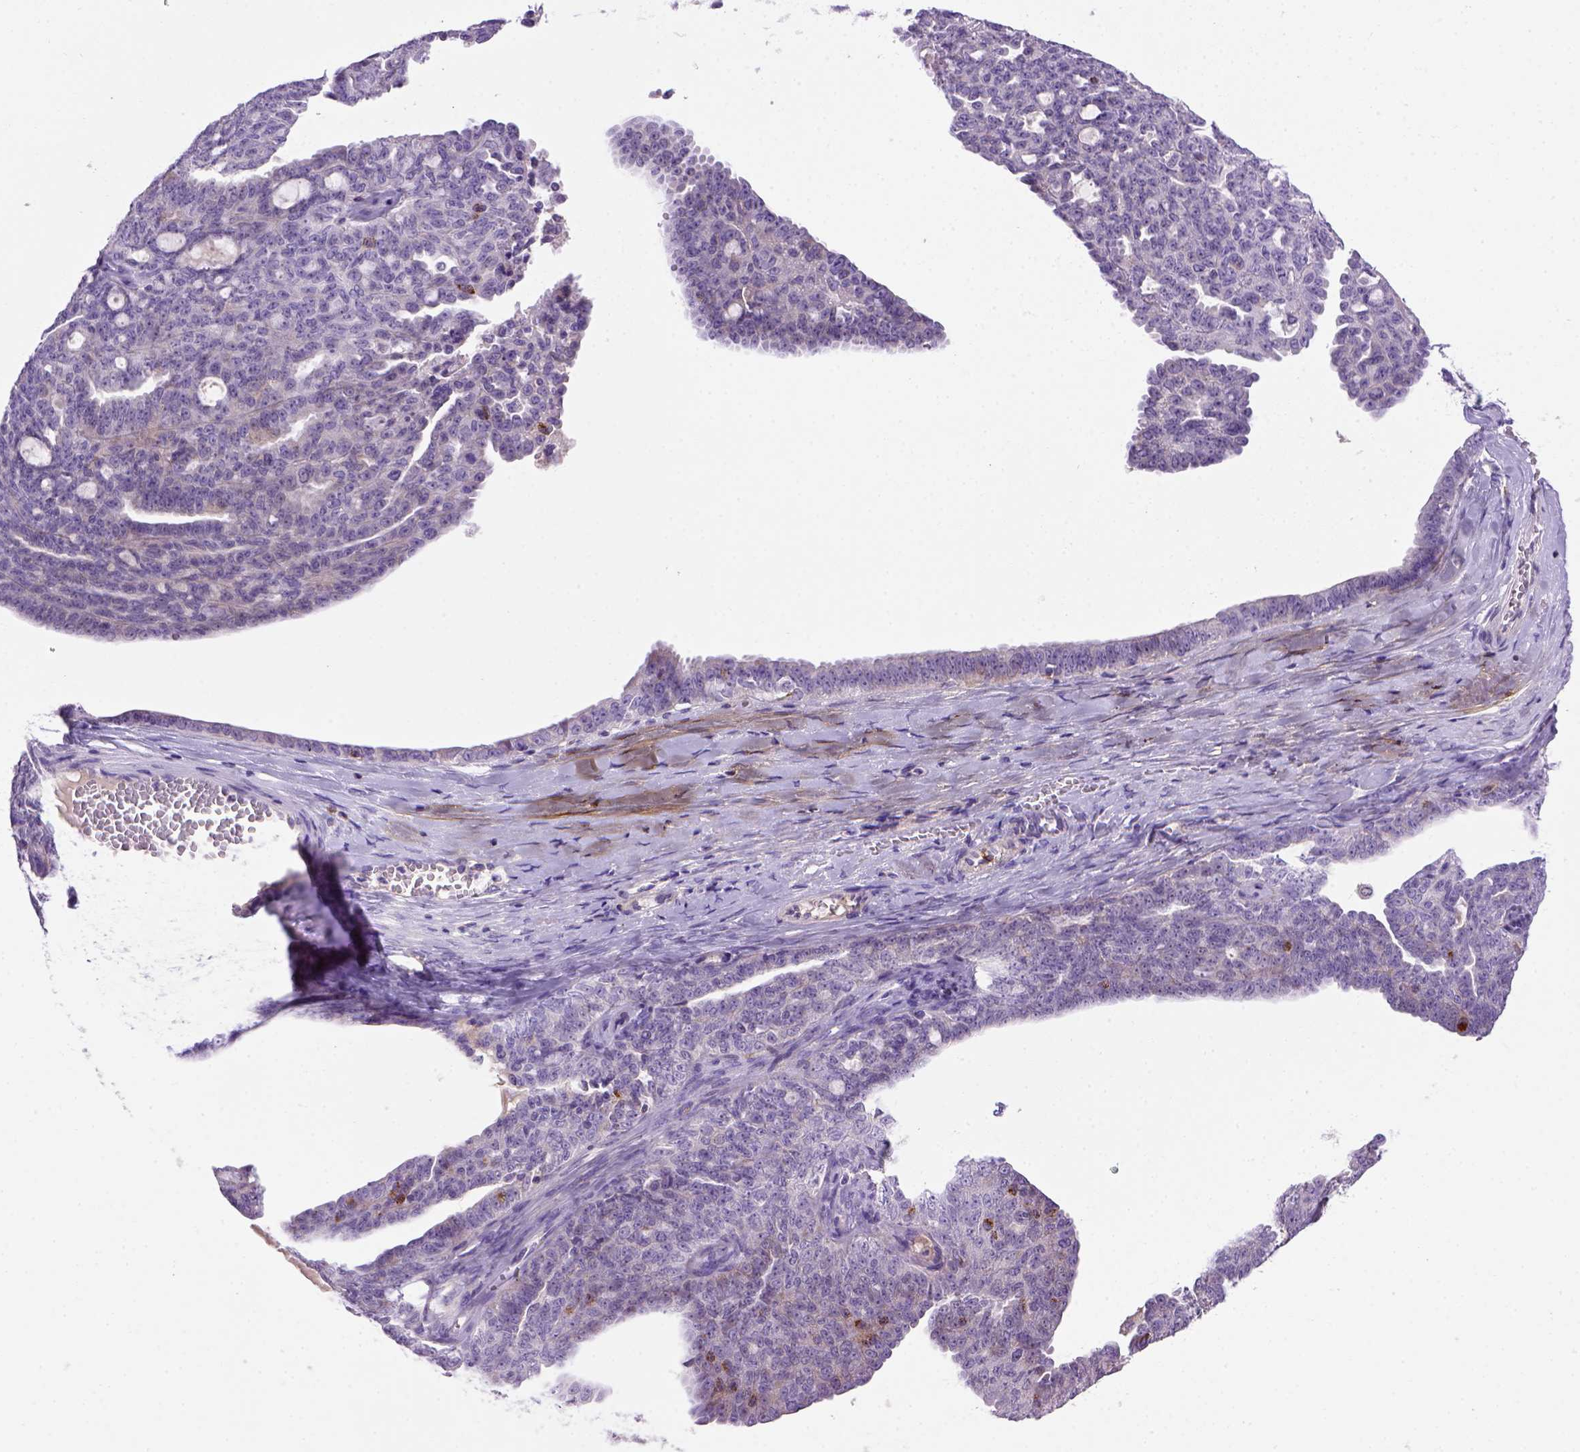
{"staining": {"intensity": "negative", "quantity": "none", "location": "none"}, "tissue": "ovarian cancer", "cell_type": "Tumor cells", "image_type": "cancer", "snomed": [{"axis": "morphology", "description": "Cystadenocarcinoma, serous, NOS"}, {"axis": "topography", "description": "Ovary"}], "caption": "A high-resolution photomicrograph shows IHC staining of ovarian cancer (serous cystadenocarcinoma), which exhibits no significant positivity in tumor cells.", "gene": "CD3E", "patient": {"sex": "female", "age": 71}}